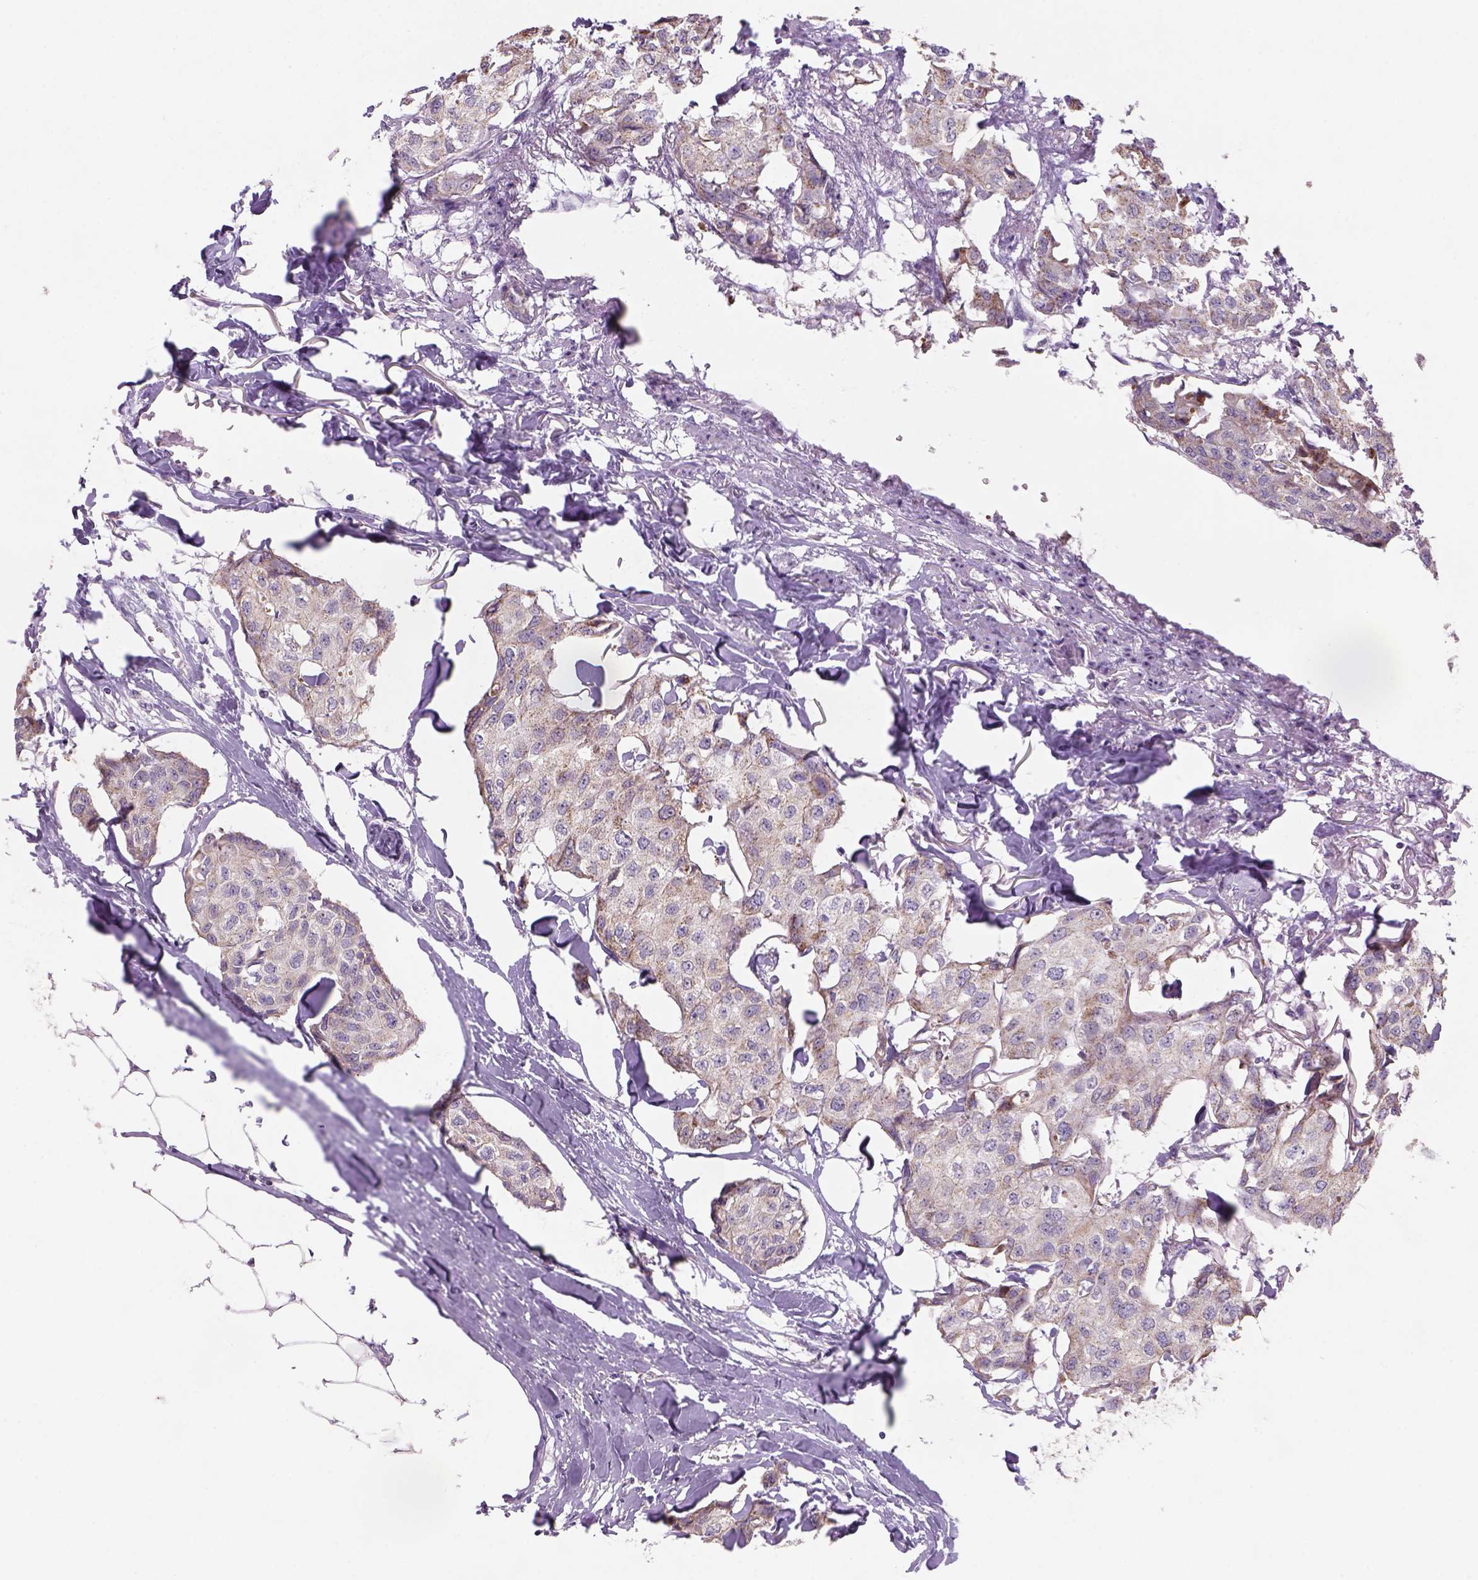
{"staining": {"intensity": "weak", "quantity": ">75%", "location": "cytoplasmic/membranous"}, "tissue": "breast cancer", "cell_type": "Tumor cells", "image_type": "cancer", "snomed": [{"axis": "morphology", "description": "Duct carcinoma"}, {"axis": "topography", "description": "Breast"}], "caption": "Protein positivity by immunohistochemistry (IHC) displays weak cytoplasmic/membranous positivity in about >75% of tumor cells in breast cancer.", "gene": "ADGRV1", "patient": {"sex": "female", "age": 80}}